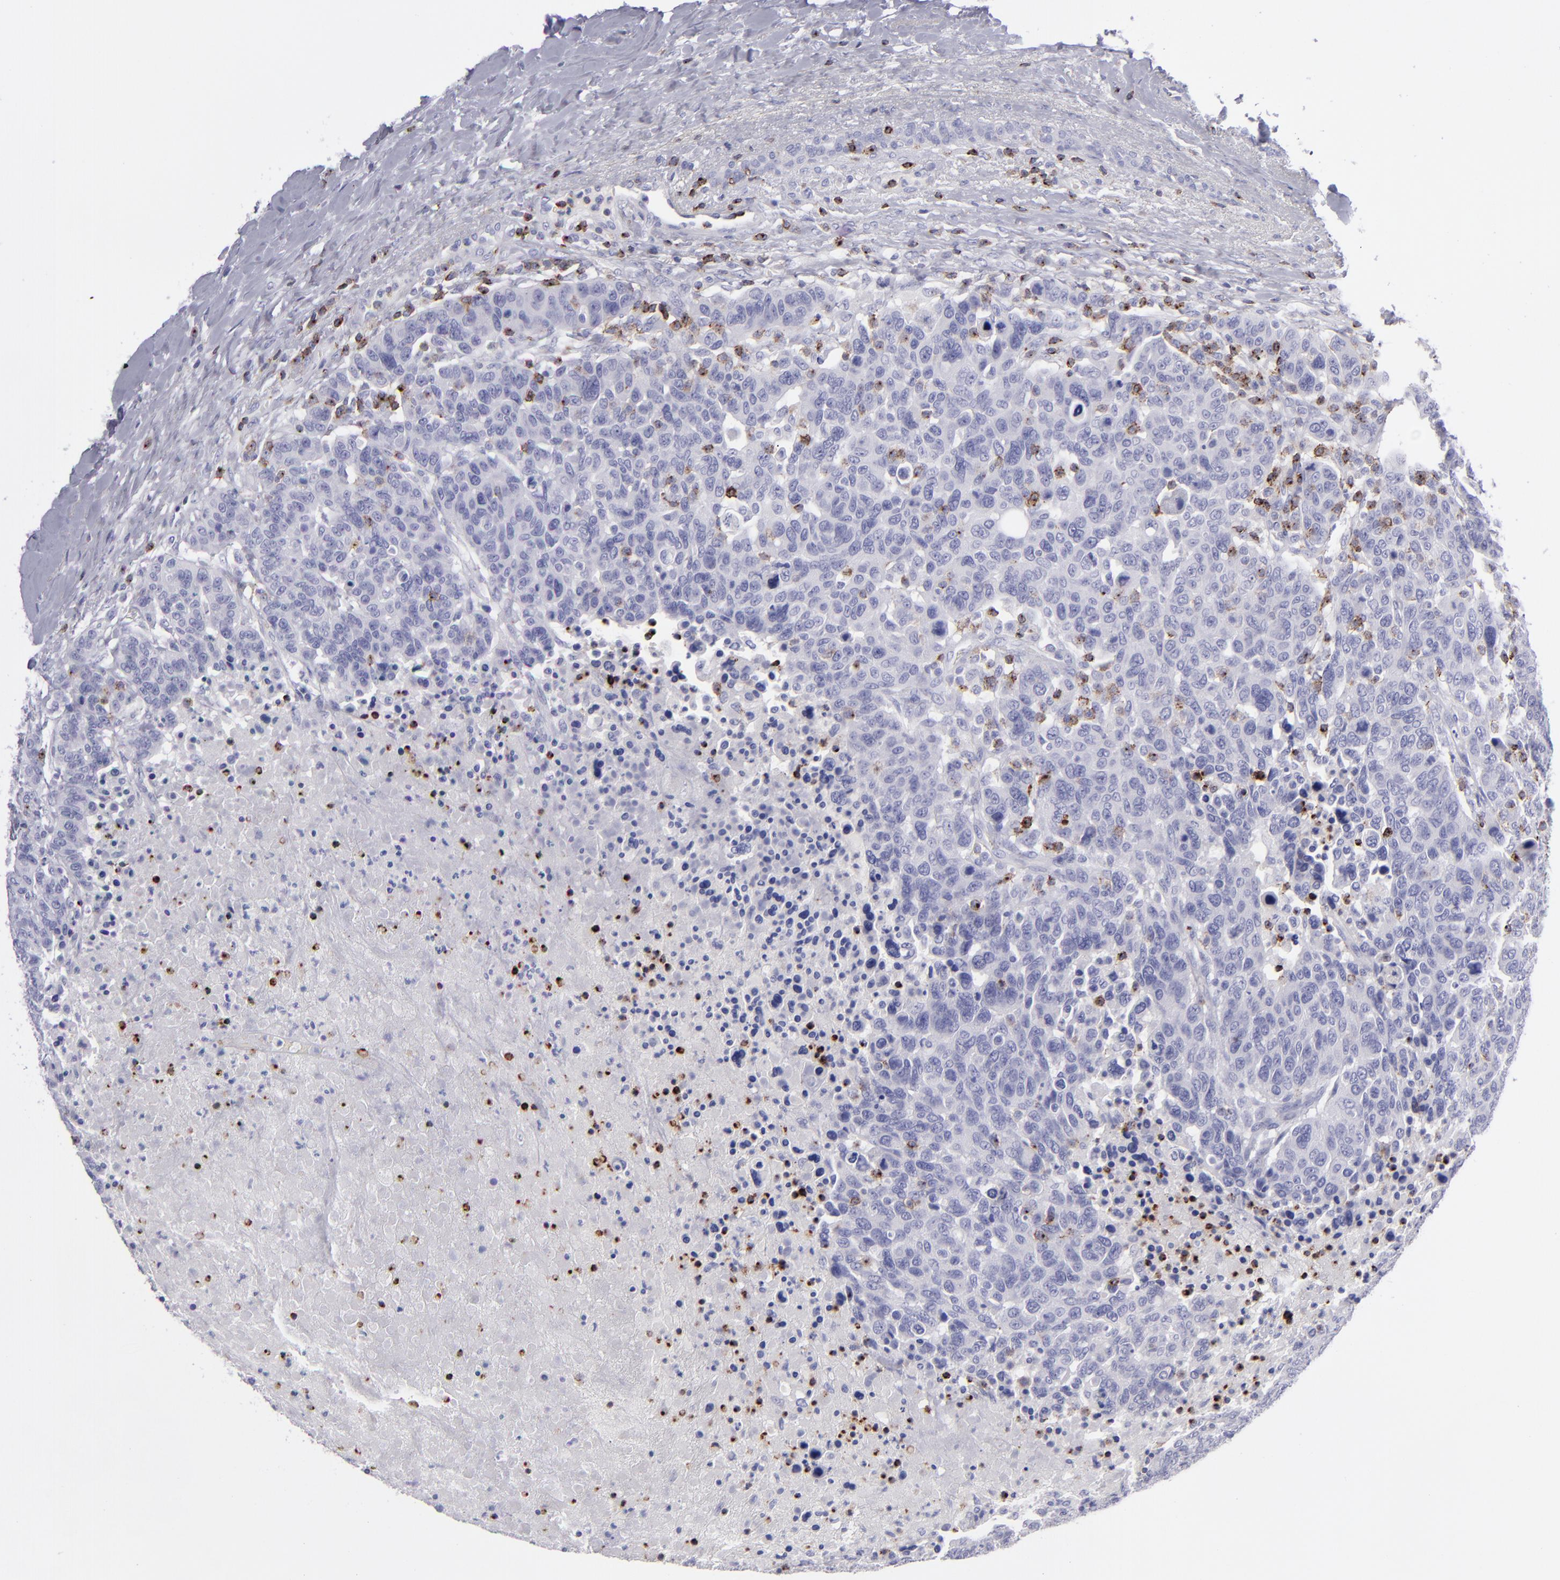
{"staining": {"intensity": "negative", "quantity": "none", "location": "none"}, "tissue": "breast cancer", "cell_type": "Tumor cells", "image_type": "cancer", "snomed": [{"axis": "morphology", "description": "Duct carcinoma"}, {"axis": "topography", "description": "Breast"}], "caption": "Human intraductal carcinoma (breast) stained for a protein using immunohistochemistry shows no staining in tumor cells.", "gene": "CD2", "patient": {"sex": "female", "age": 37}}